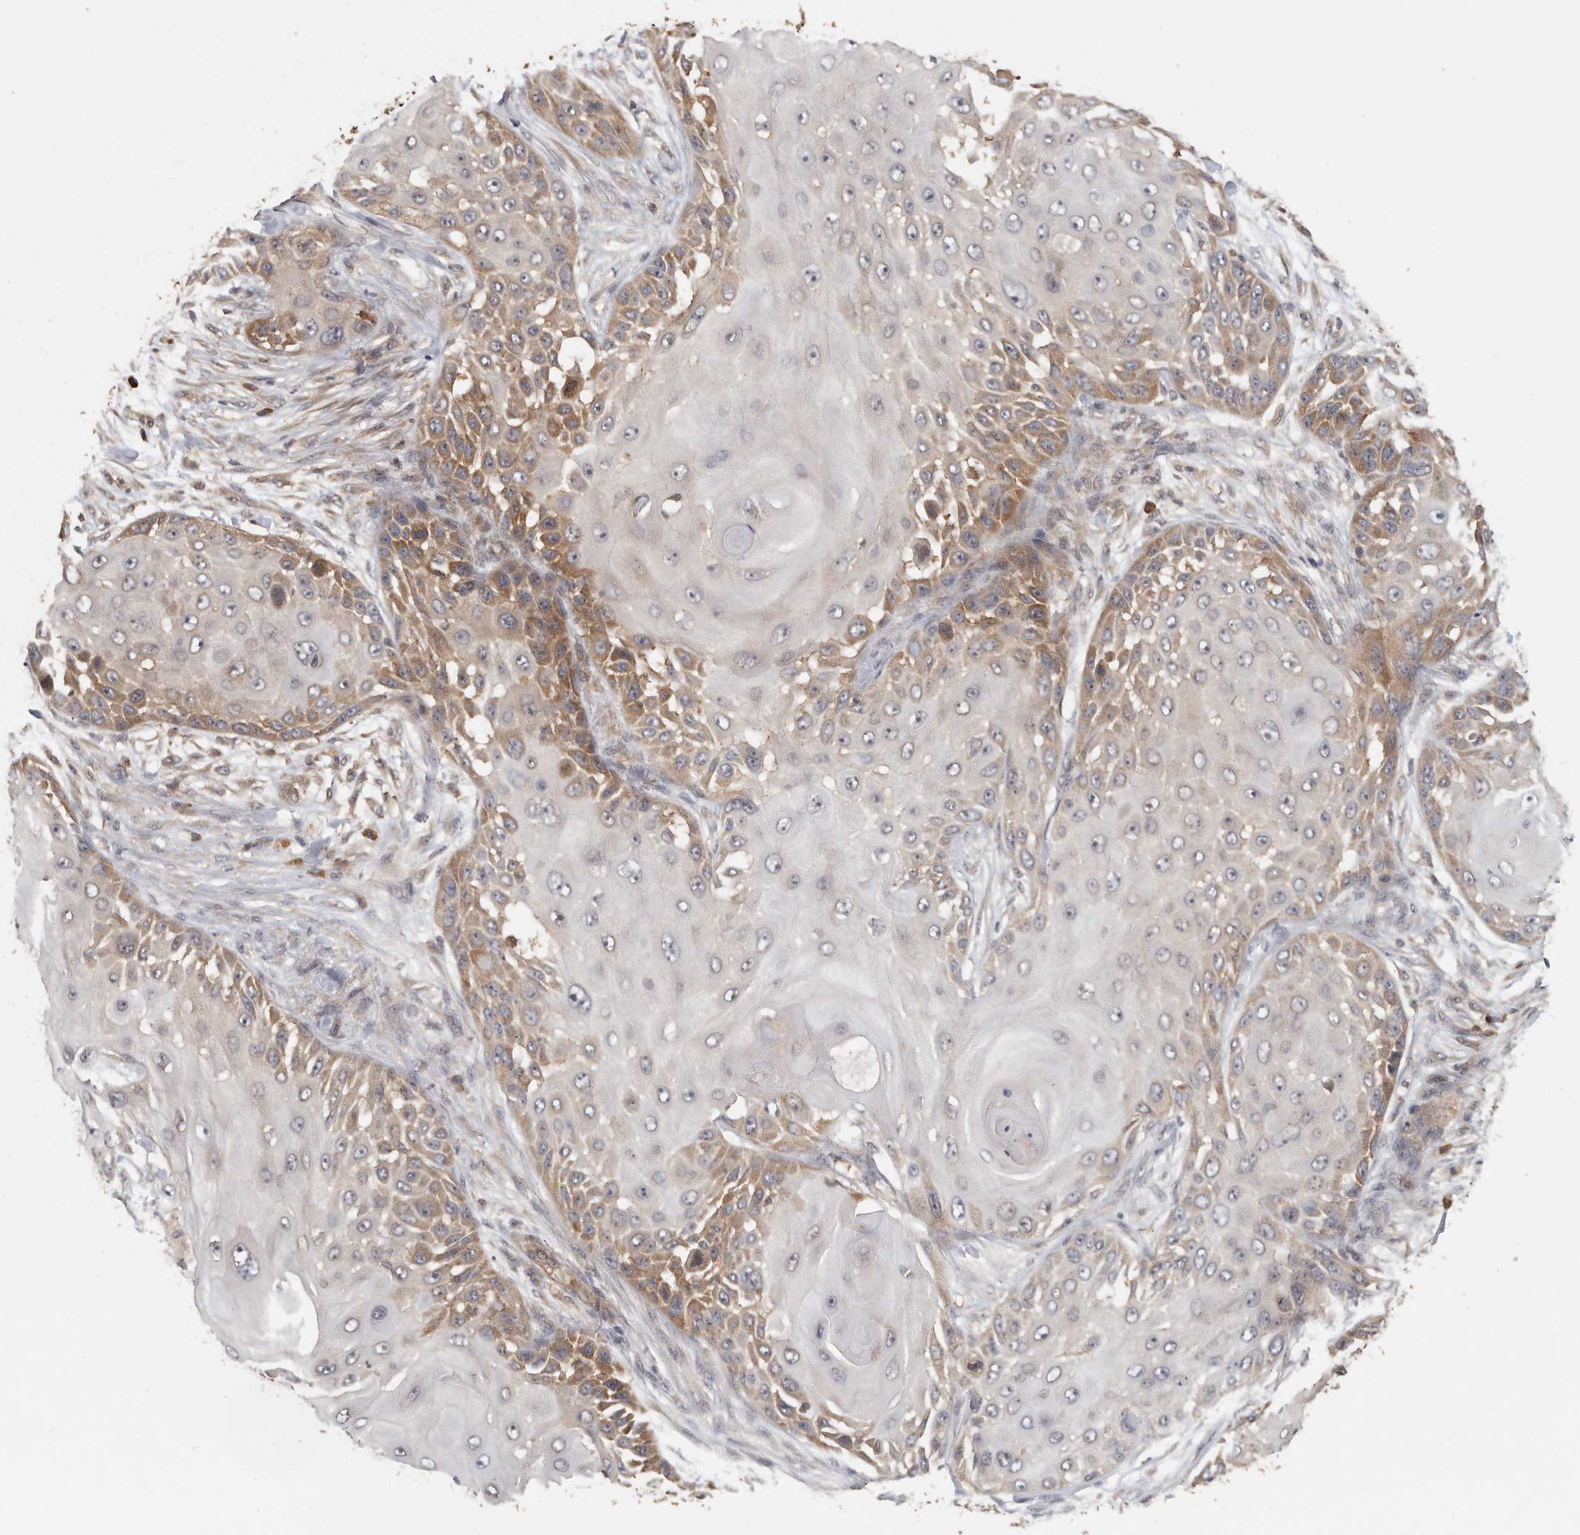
{"staining": {"intensity": "moderate", "quantity": "25%-75%", "location": "cytoplasmic/membranous"}, "tissue": "skin cancer", "cell_type": "Tumor cells", "image_type": "cancer", "snomed": [{"axis": "morphology", "description": "Squamous cell carcinoma, NOS"}, {"axis": "topography", "description": "Skin"}], "caption": "Immunohistochemistry staining of skin cancer, which shows medium levels of moderate cytoplasmic/membranous positivity in about 25%-75% of tumor cells indicating moderate cytoplasmic/membranous protein positivity. The staining was performed using DAB (3,3'-diaminobenzidine) (brown) for protein detection and nuclei were counterstained in hematoxylin (blue).", "gene": "CCT8", "patient": {"sex": "female", "age": 44}}